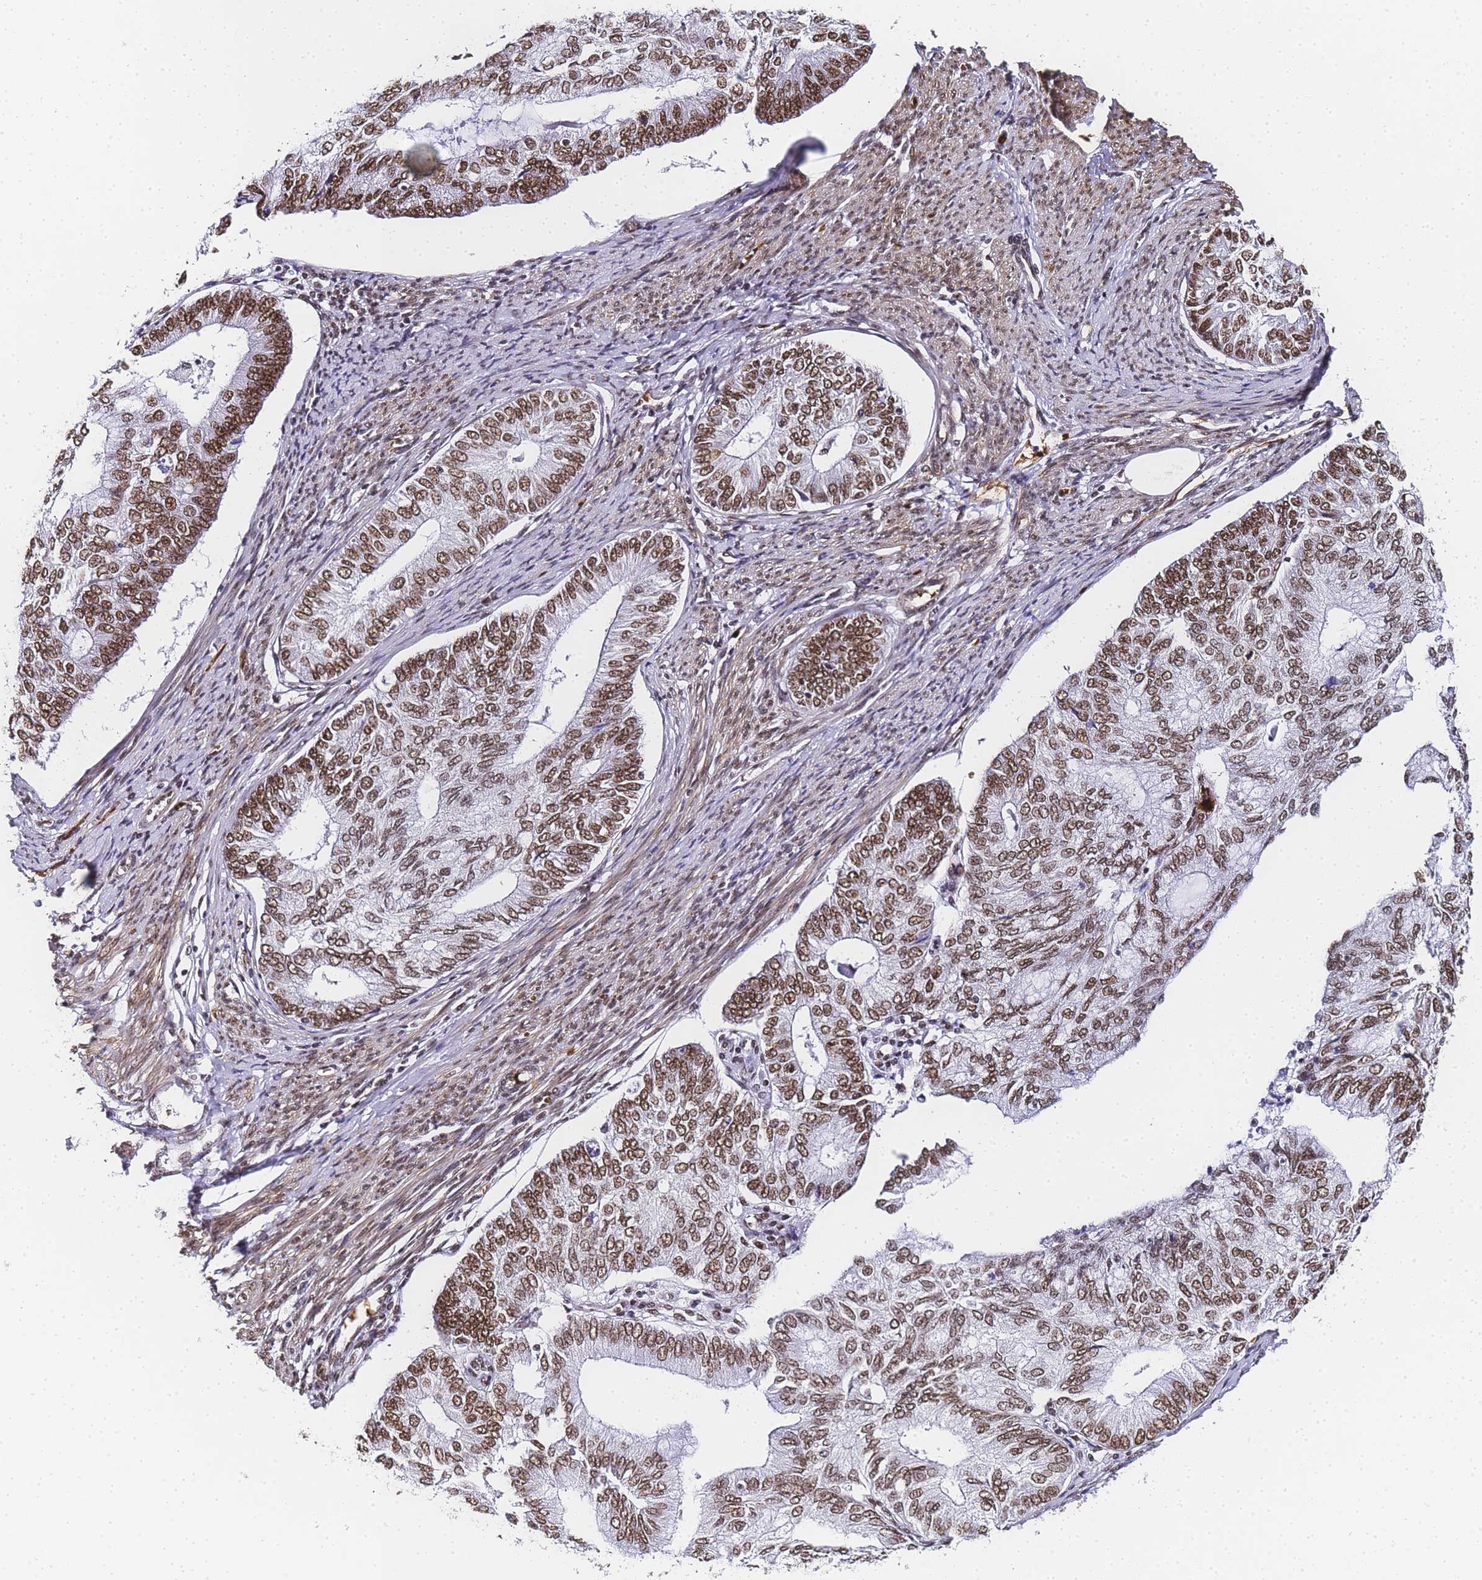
{"staining": {"intensity": "moderate", "quantity": ">75%", "location": "nuclear"}, "tissue": "endometrial cancer", "cell_type": "Tumor cells", "image_type": "cancer", "snomed": [{"axis": "morphology", "description": "Adenocarcinoma, NOS"}, {"axis": "topography", "description": "Endometrium"}], "caption": "Moderate nuclear positivity is appreciated in approximately >75% of tumor cells in endometrial cancer (adenocarcinoma).", "gene": "POLR1A", "patient": {"sex": "female", "age": 68}}